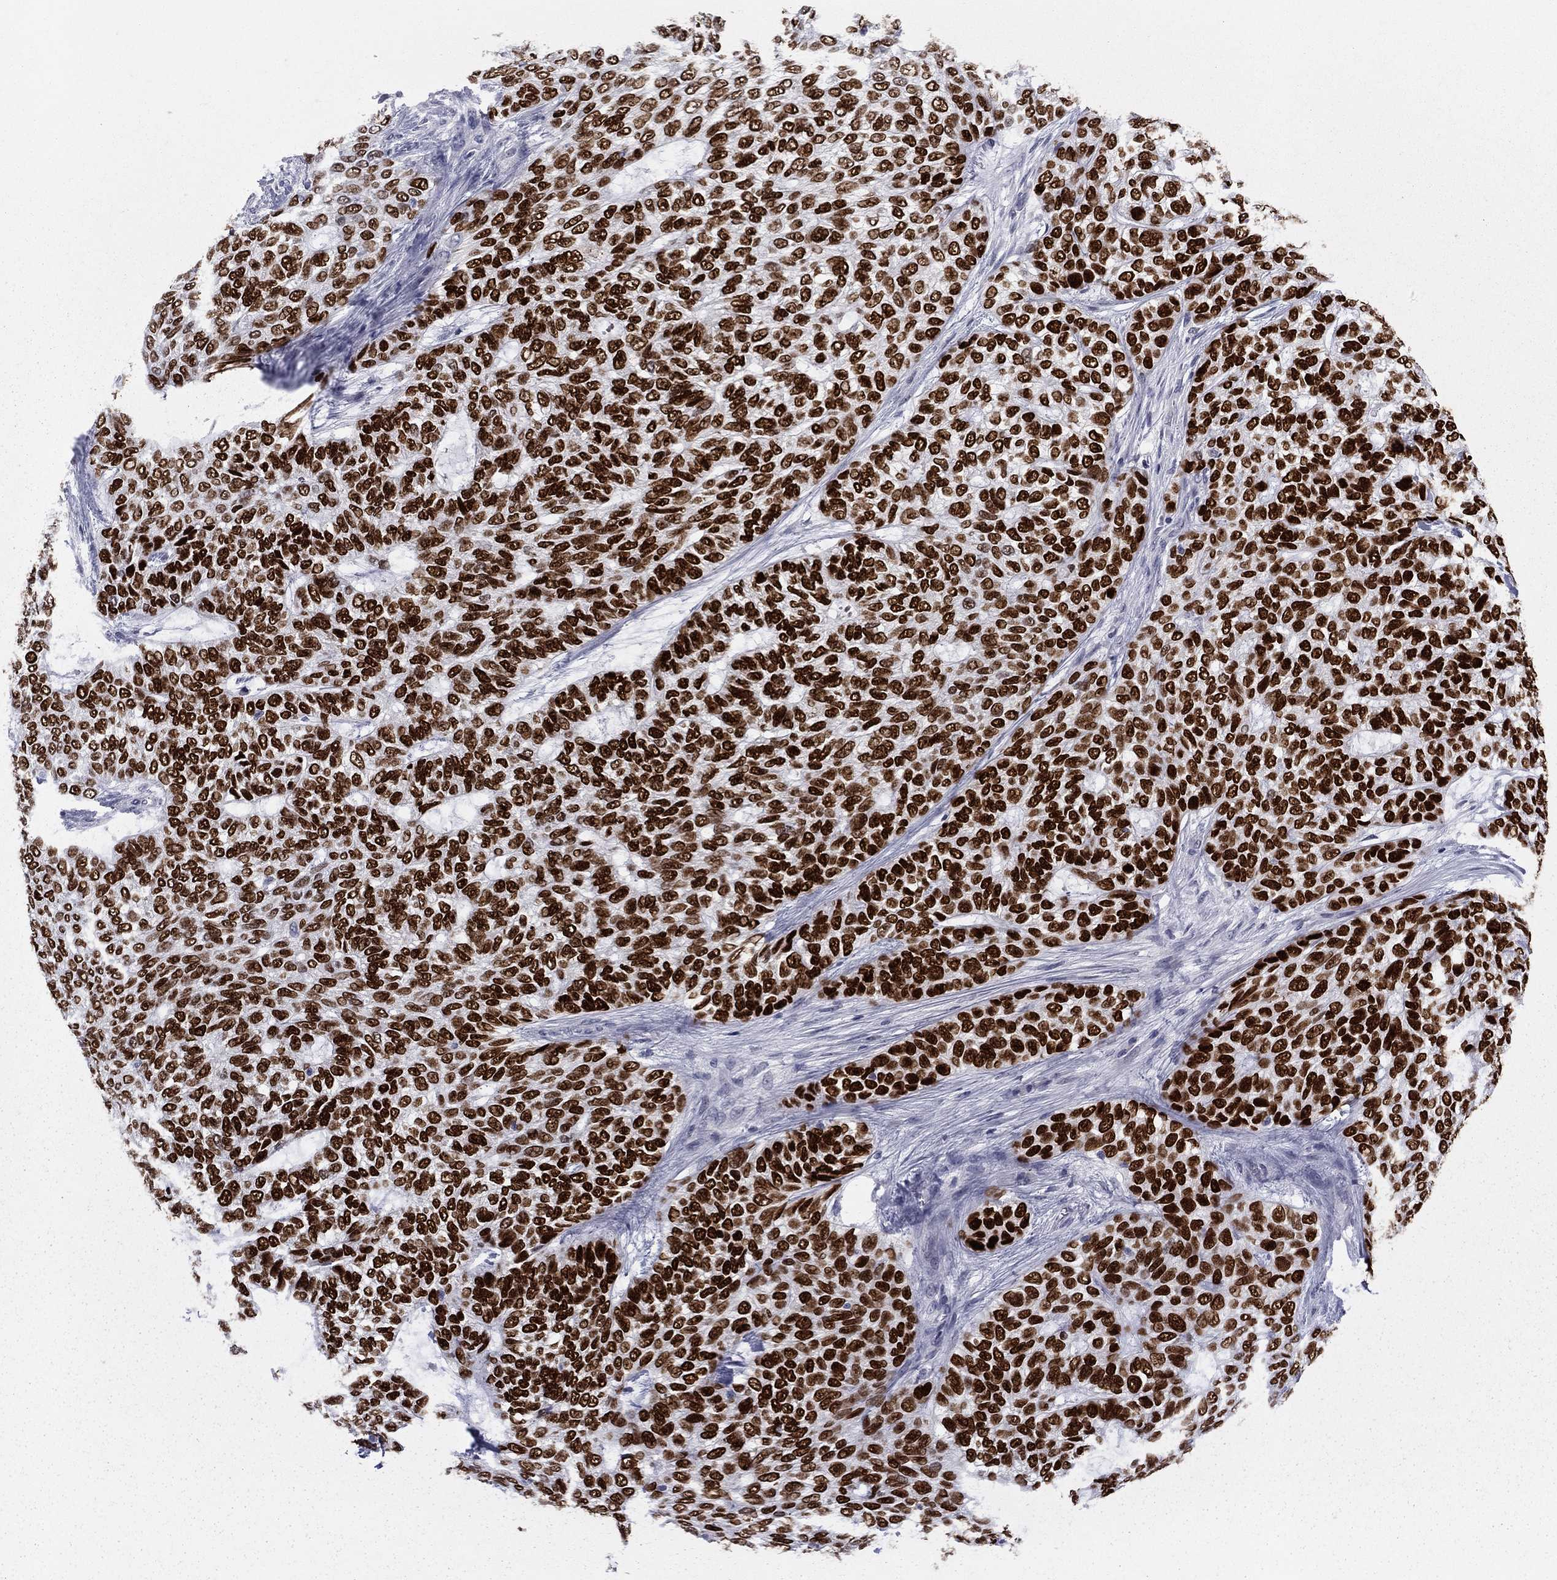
{"staining": {"intensity": "strong", "quantity": ">75%", "location": "nuclear"}, "tissue": "skin cancer", "cell_type": "Tumor cells", "image_type": "cancer", "snomed": [{"axis": "morphology", "description": "Basal cell carcinoma"}, {"axis": "topography", "description": "Skin"}], "caption": "Immunohistochemistry photomicrograph of human skin cancer (basal cell carcinoma) stained for a protein (brown), which shows high levels of strong nuclear positivity in approximately >75% of tumor cells.", "gene": "TFAP2B", "patient": {"sex": "female", "age": 65}}